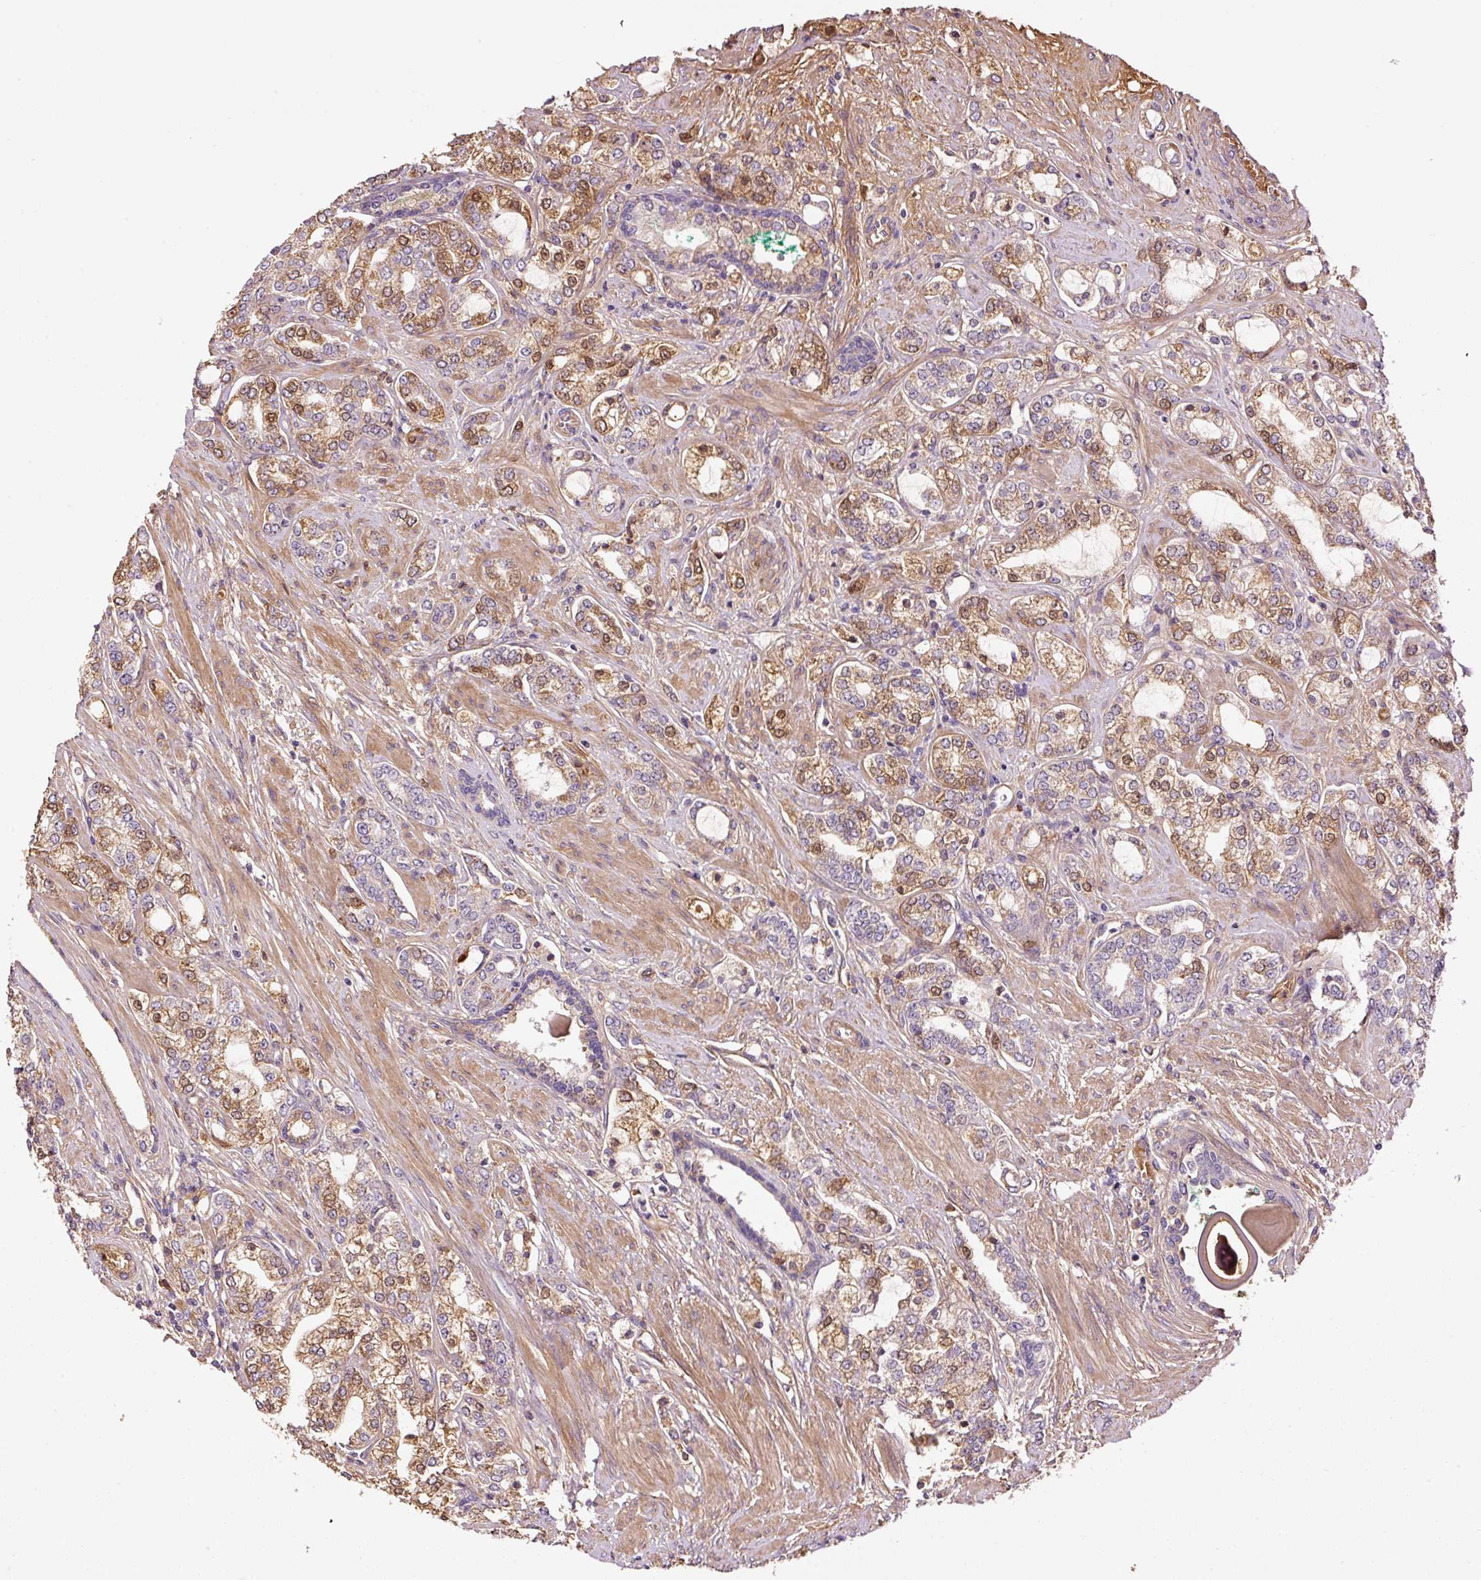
{"staining": {"intensity": "moderate", "quantity": ">75%", "location": "cytoplasmic/membranous,nuclear"}, "tissue": "prostate cancer", "cell_type": "Tumor cells", "image_type": "cancer", "snomed": [{"axis": "morphology", "description": "Adenocarcinoma, High grade"}, {"axis": "topography", "description": "Prostate"}], "caption": "Immunohistochemistry image of neoplastic tissue: human prostate cancer stained using immunohistochemistry (IHC) displays medium levels of moderate protein expression localized specifically in the cytoplasmic/membranous and nuclear of tumor cells, appearing as a cytoplasmic/membranous and nuclear brown color.", "gene": "NID2", "patient": {"sex": "male", "age": 64}}